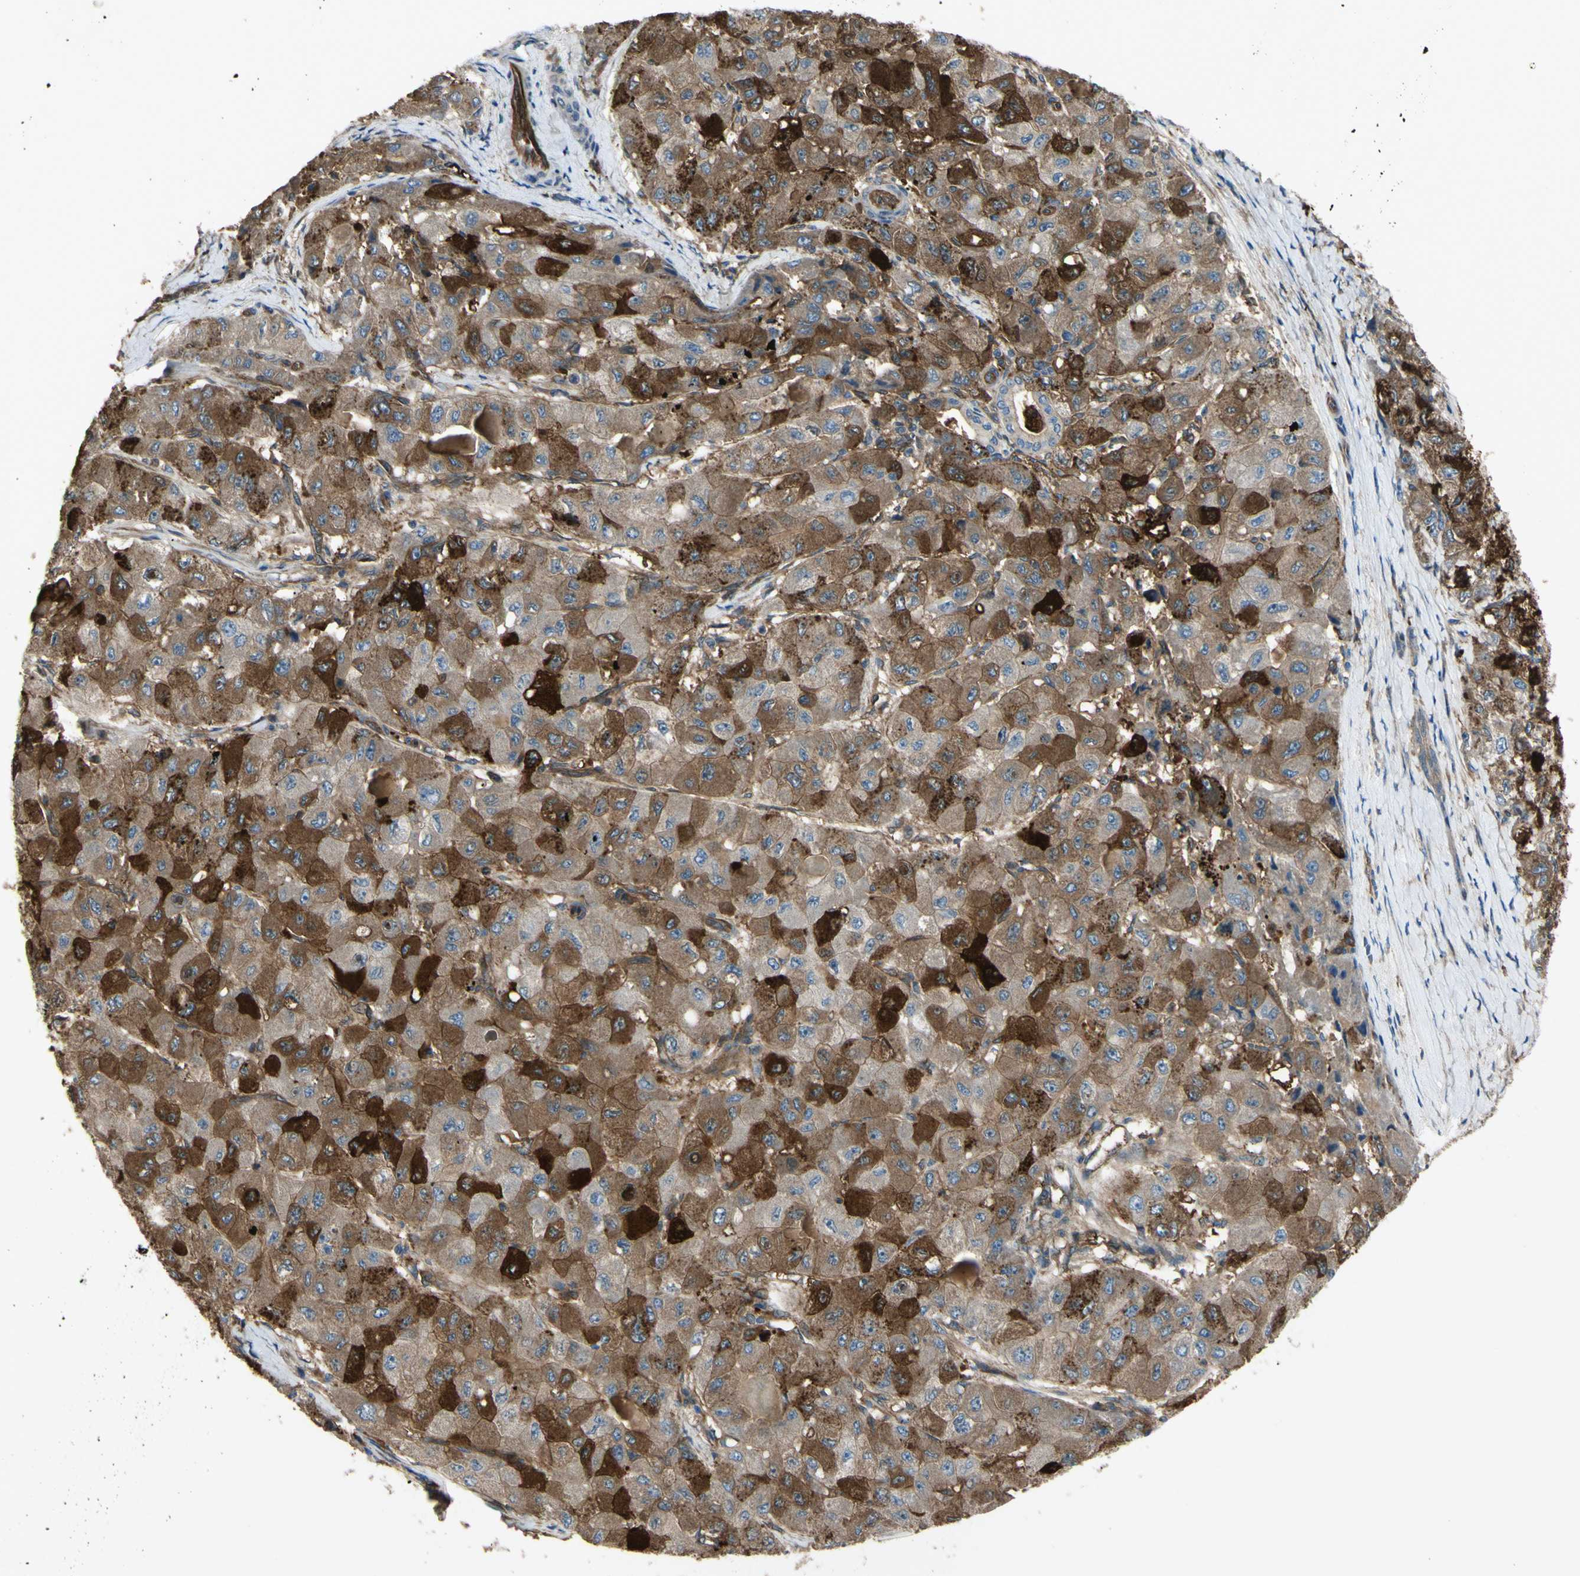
{"staining": {"intensity": "strong", "quantity": ">75%", "location": "cytoplasmic/membranous"}, "tissue": "liver cancer", "cell_type": "Tumor cells", "image_type": "cancer", "snomed": [{"axis": "morphology", "description": "Carcinoma, Hepatocellular, NOS"}, {"axis": "topography", "description": "Liver"}], "caption": "Protein positivity by IHC reveals strong cytoplasmic/membranous expression in about >75% of tumor cells in liver cancer. Nuclei are stained in blue.", "gene": "PTPN12", "patient": {"sex": "male", "age": 80}}